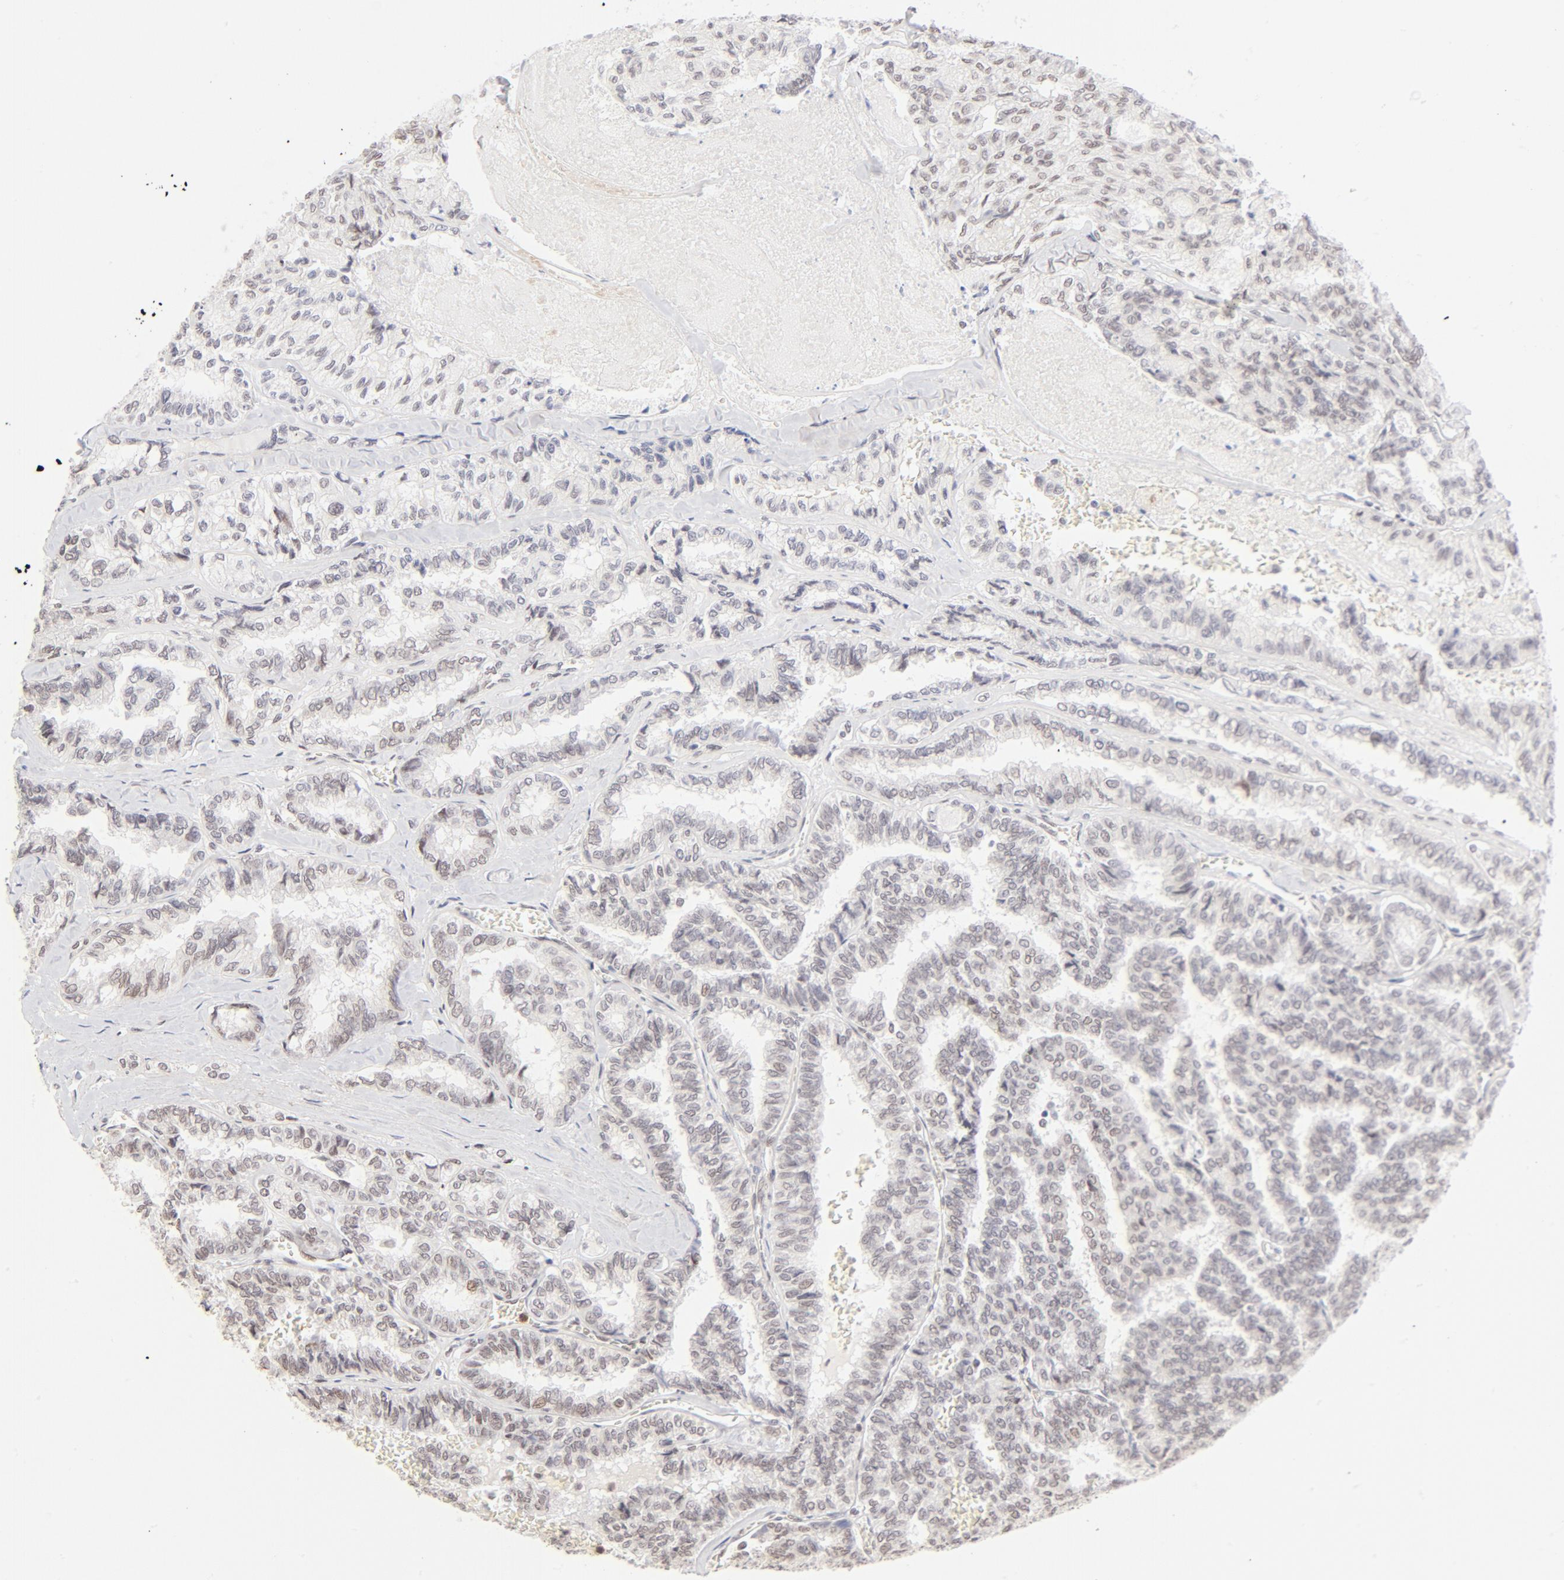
{"staining": {"intensity": "weak", "quantity": "<25%", "location": "nuclear"}, "tissue": "thyroid cancer", "cell_type": "Tumor cells", "image_type": "cancer", "snomed": [{"axis": "morphology", "description": "Papillary adenocarcinoma, NOS"}, {"axis": "topography", "description": "Thyroid gland"}], "caption": "IHC photomicrograph of thyroid papillary adenocarcinoma stained for a protein (brown), which displays no staining in tumor cells.", "gene": "PBX1", "patient": {"sex": "female", "age": 35}}